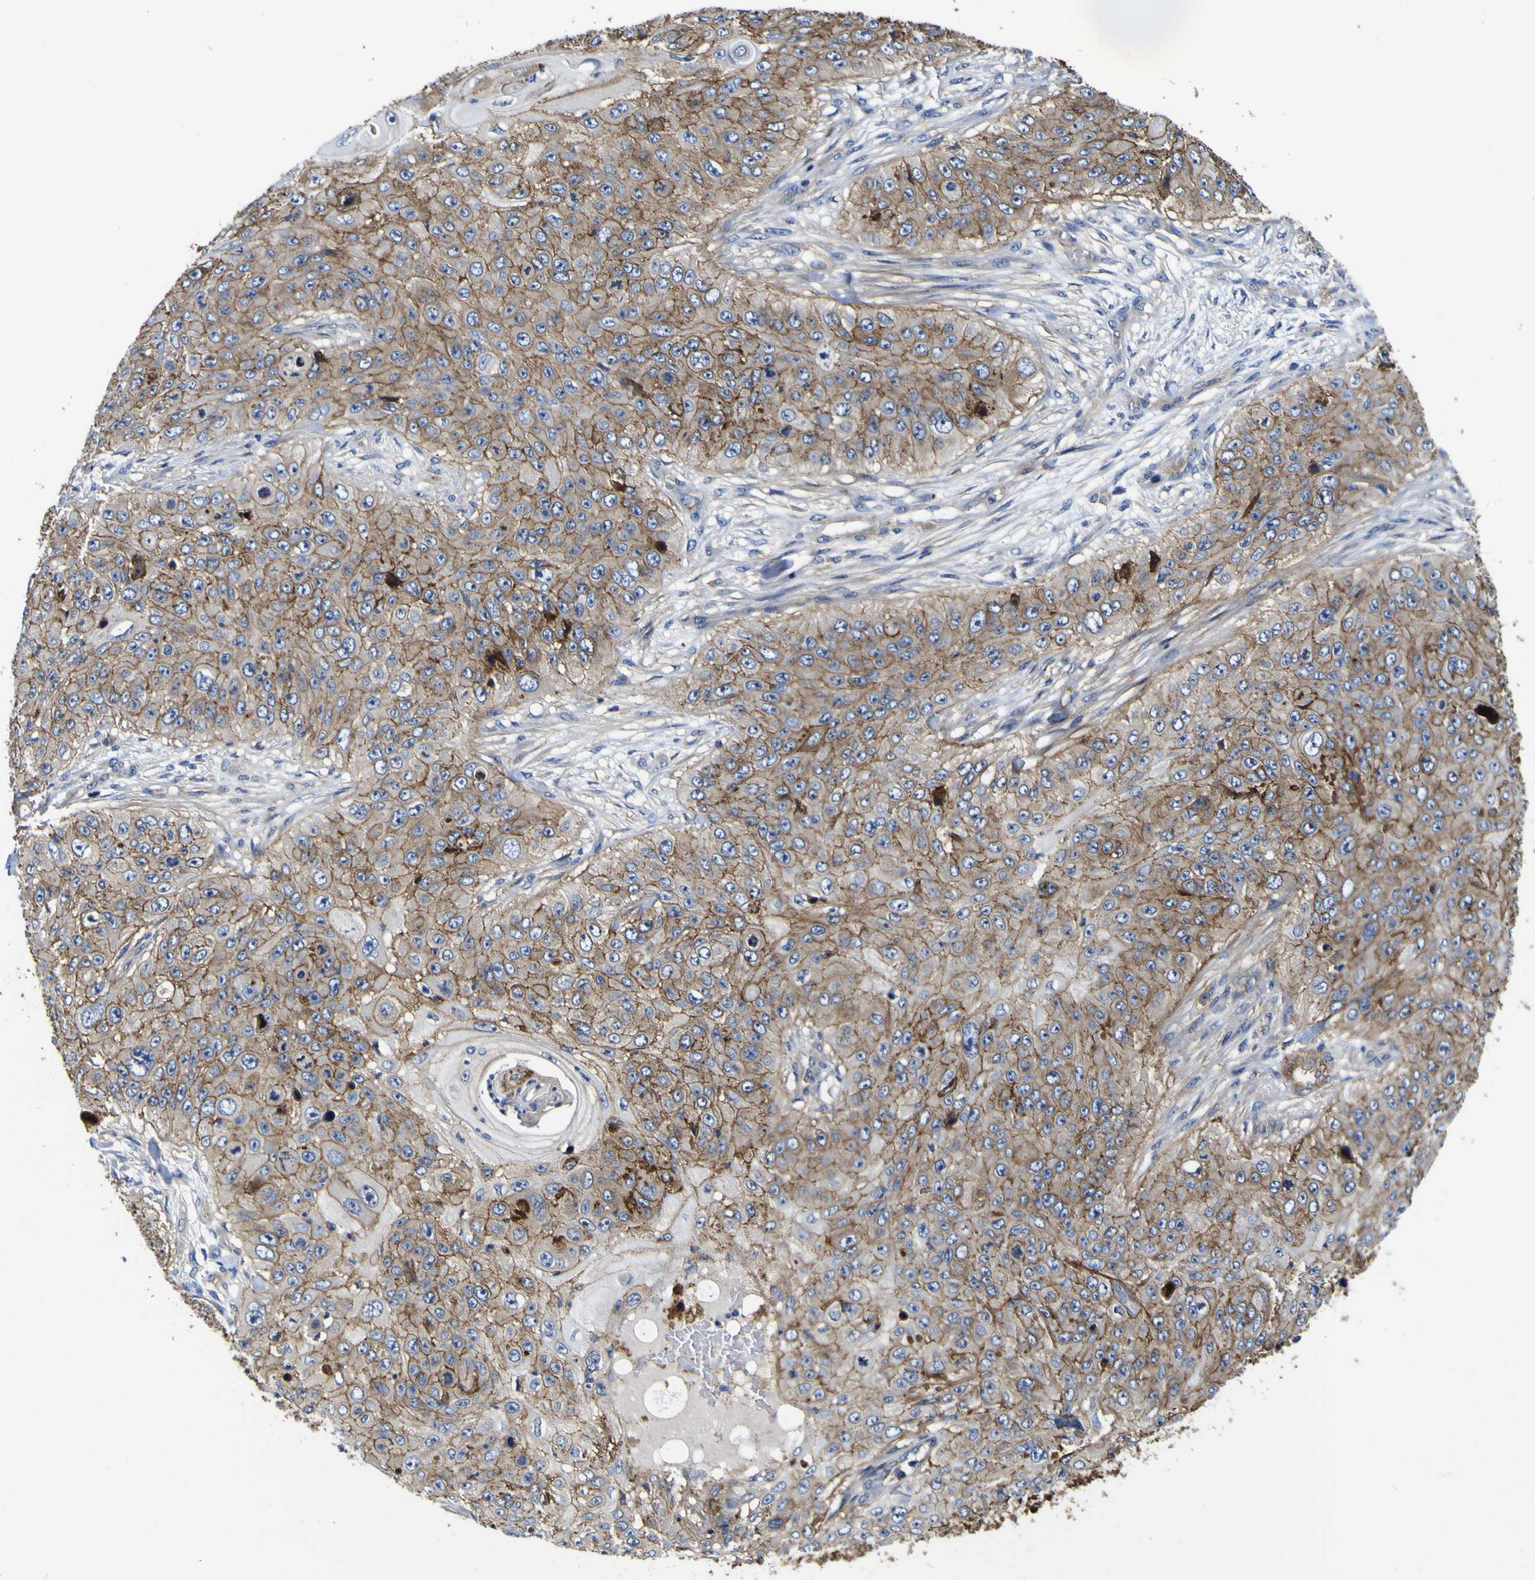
{"staining": {"intensity": "moderate", "quantity": "25%-75%", "location": "cytoplasmic/membranous"}, "tissue": "skin cancer", "cell_type": "Tumor cells", "image_type": "cancer", "snomed": [{"axis": "morphology", "description": "Squamous cell carcinoma, NOS"}, {"axis": "topography", "description": "Skin"}], "caption": "There is medium levels of moderate cytoplasmic/membranous expression in tumor cells of skin squamous cell carcinoma, as demonstrated by immunohistochemical staining (brown color).", "gene": "CD151", "patient": {"sex": "female", "age": 80}}